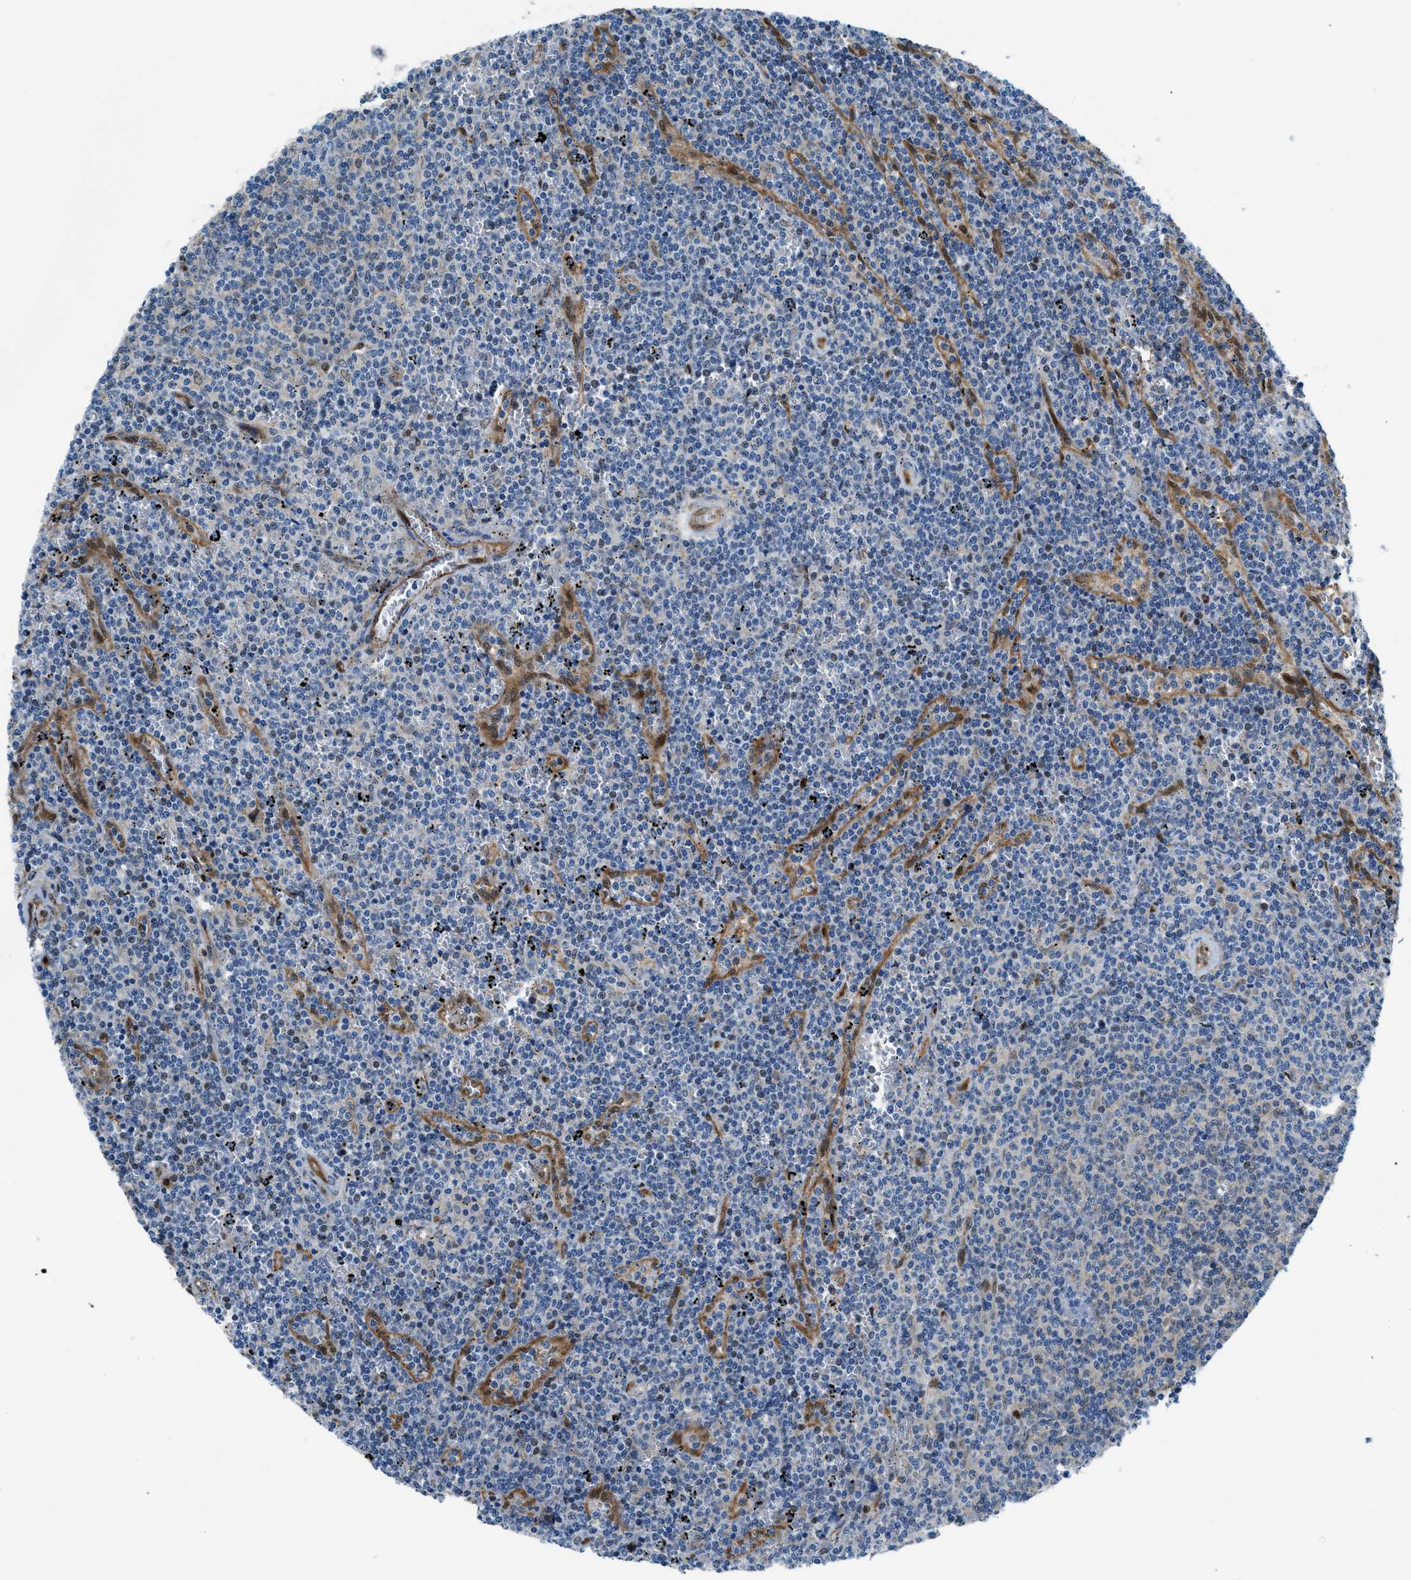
{"staining": {"intensity": "weak", "quantity": "<25%", "location": "cytoplasmic/membranous,nuclear"}, "tissue": "lymphoma", "cell_type": "Tumor cells", "image_type": "cancer", "snomed": [{"axis": "morphology", "description": "Malignant lymphoma, non-Hodgkin's type, Low grade"}, {"axis": "topography", "description": "Spleen"}], "caption": "This is a photomicrograph of immunohistochemistry staining of lymphoma, which shows no expression in tumor cells.", "gene": "YWHAE", "patient": {"sex": "female", "age": 50}}